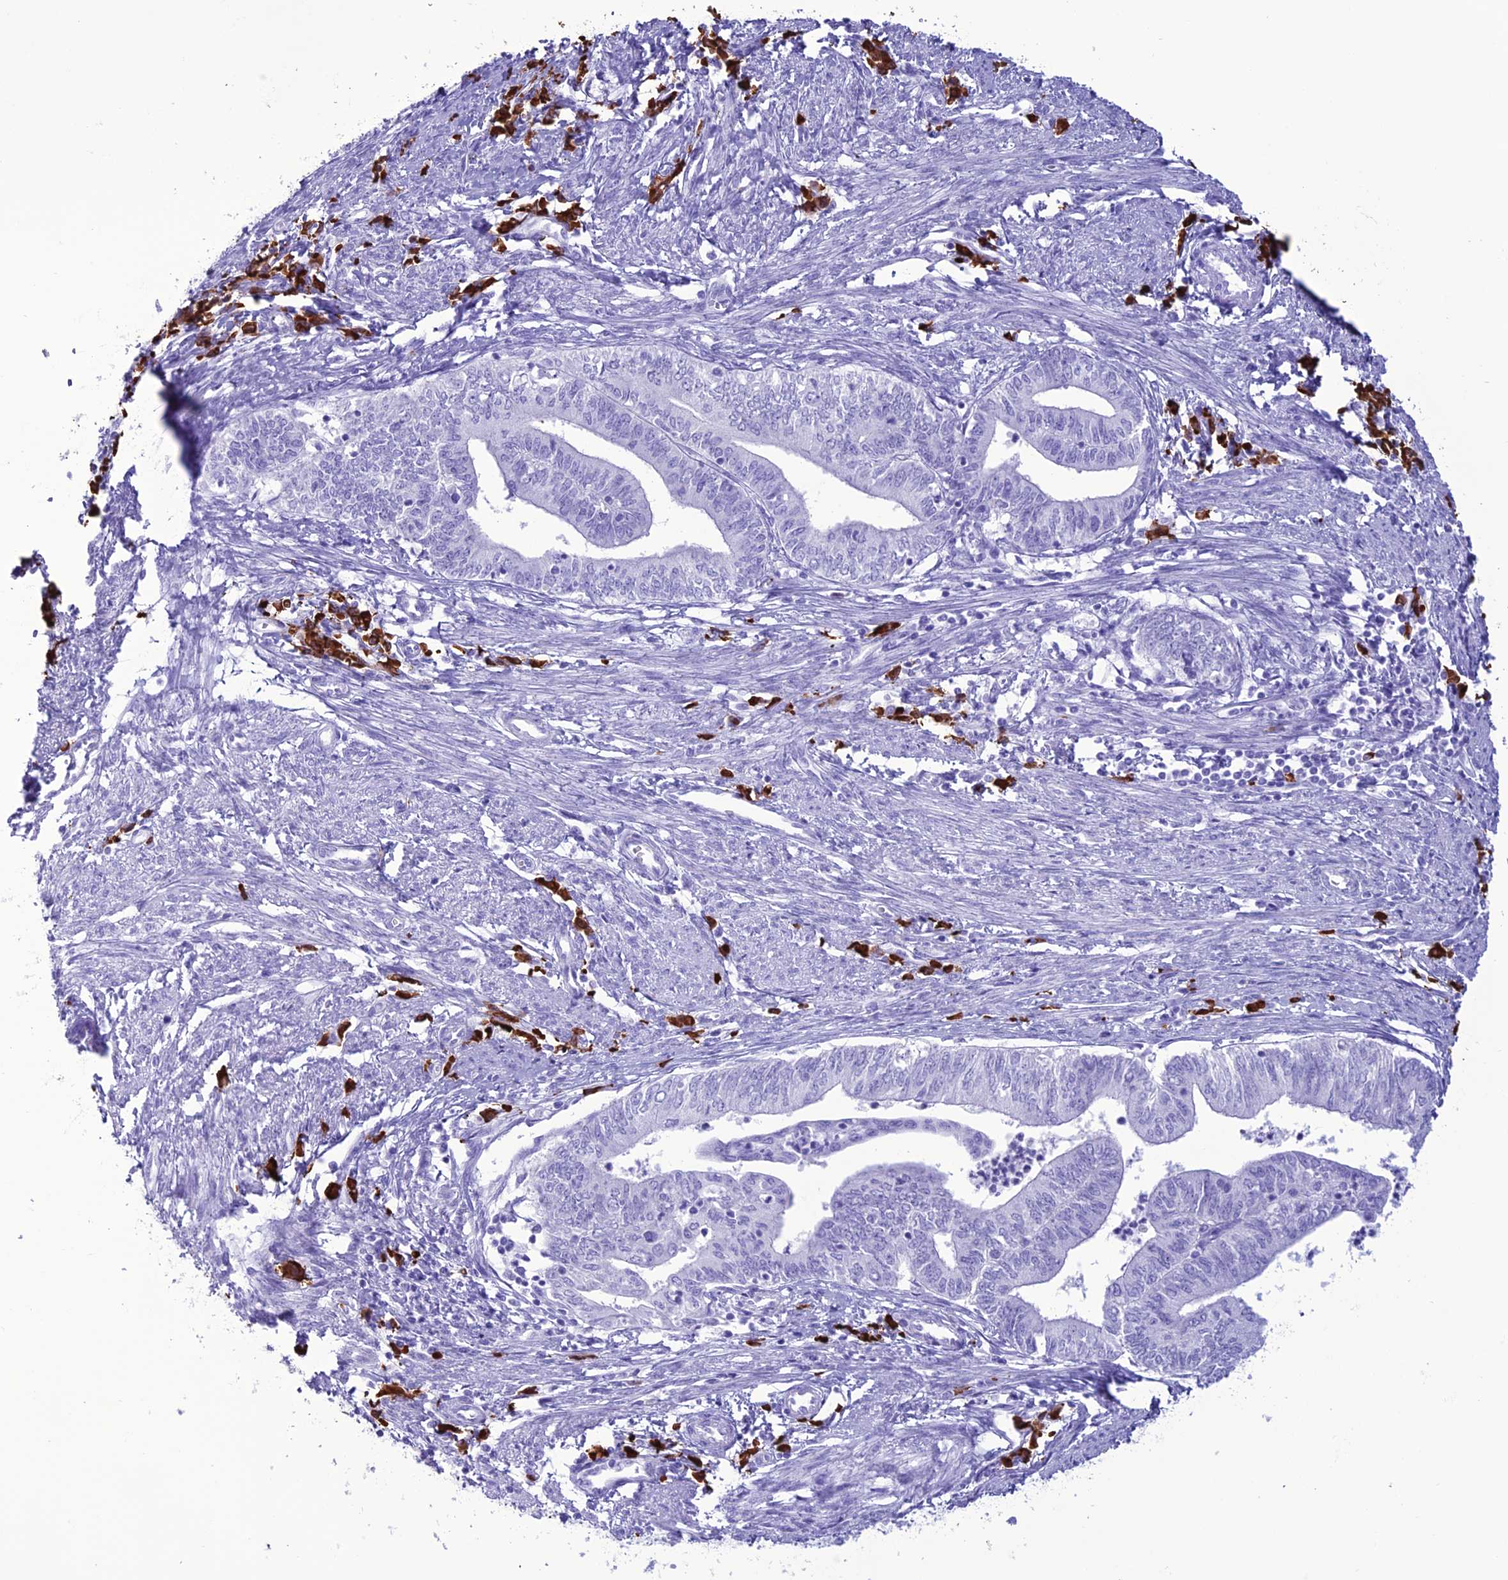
{"staining": {"intensity": "negative", "quantity": "none", "location": "none"}, "tissue": "endometrial cancer", "cell_type": "Tumor cells", "image_type": "cancer", "snomed": [{"axis": "morphology", "description": "Adenocarcinoma, NOS"}, {"axis": "topography", "description": "Endometrium"}], "caption": "This is an immunohistochemistry image of adenocarcinoma (endometrial). There is no expression in tumor cells.", "gene": "MZB1", "patient": {"sex": "female", "age": 66}}